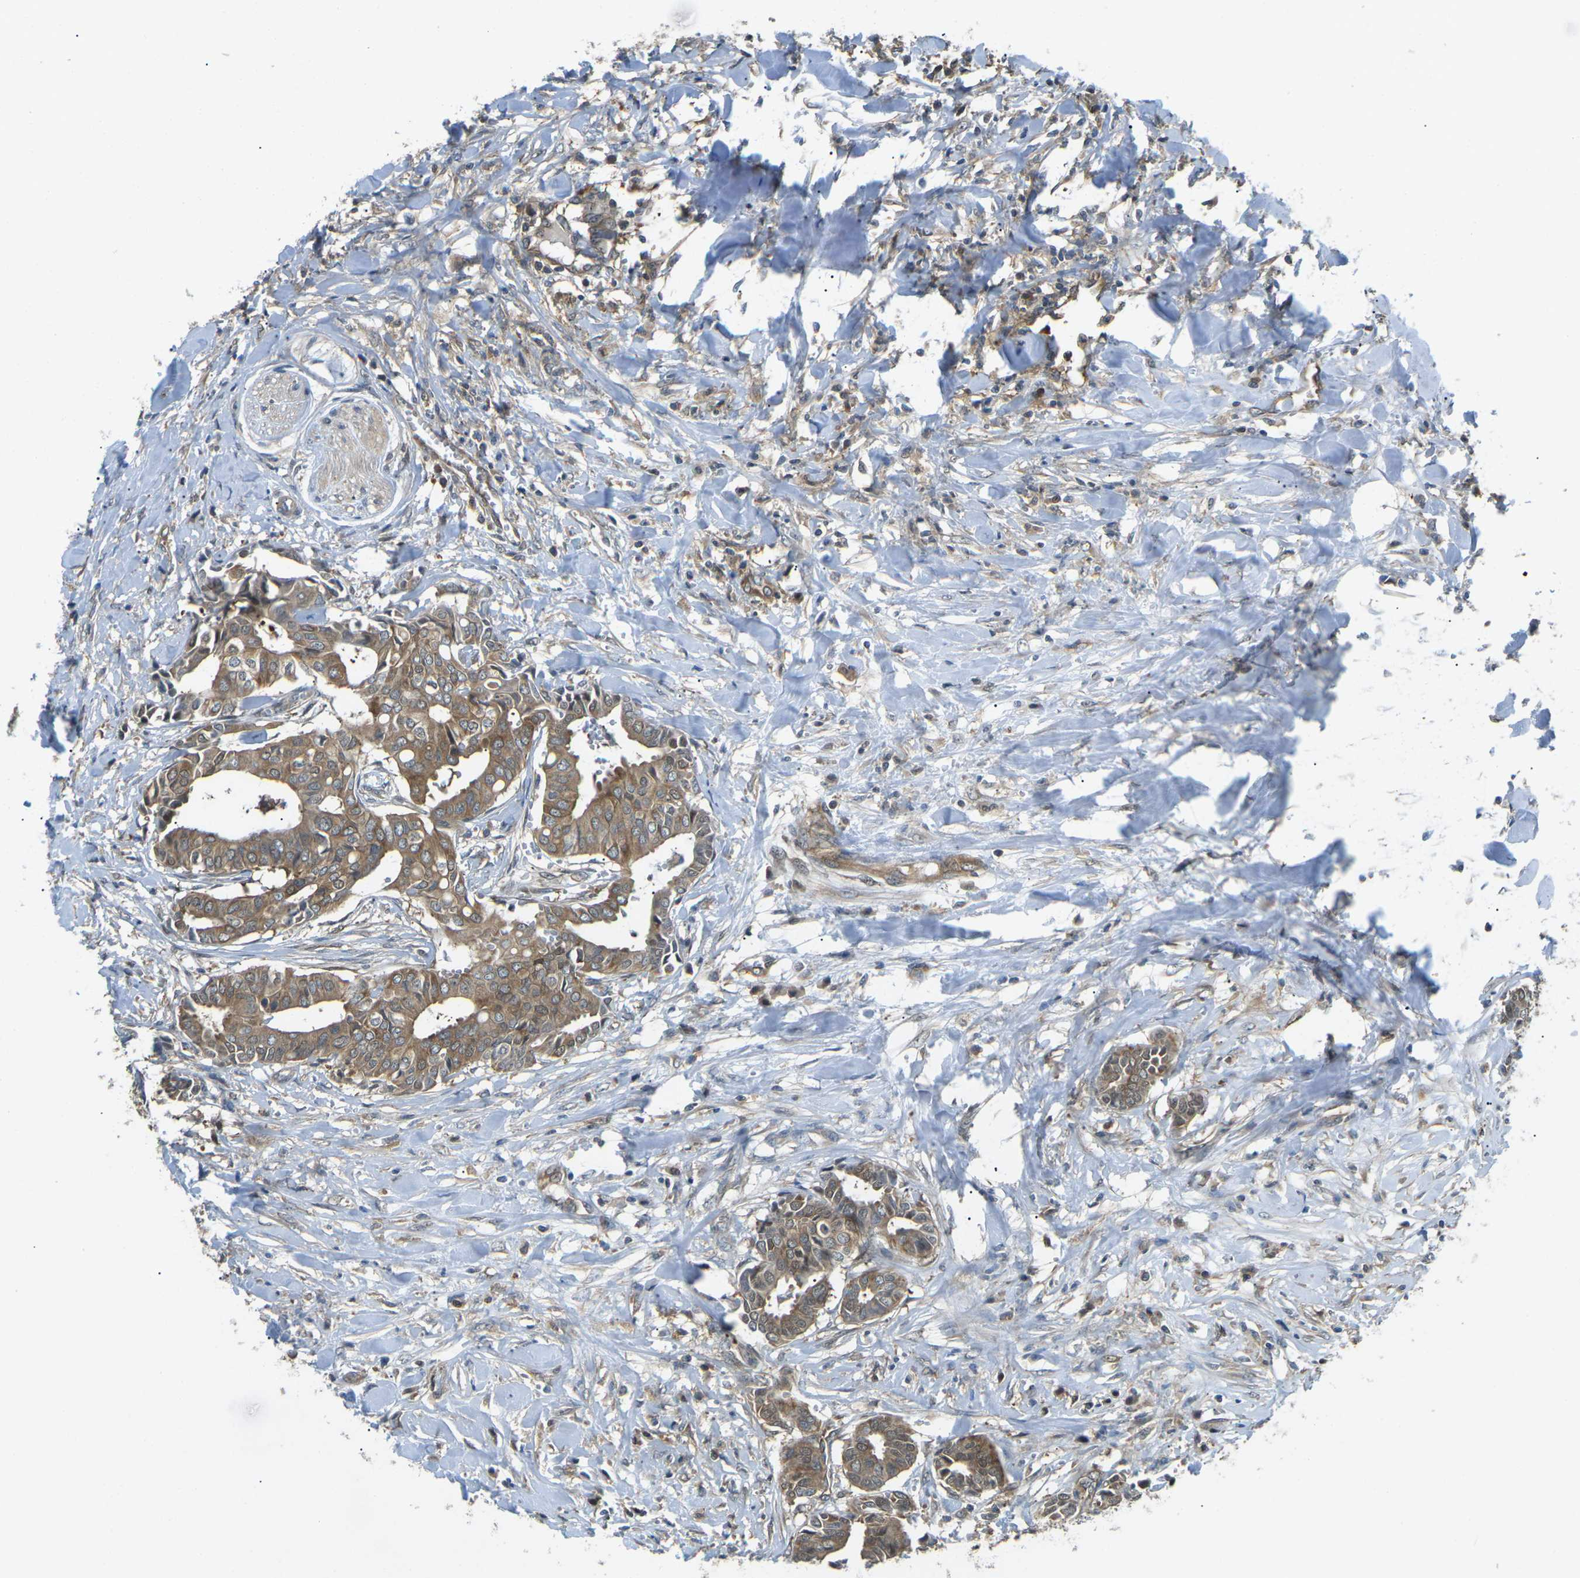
{"staining": {"intensity": "moderate", "quantity": ">75%", "location": "cytoplasmic/membranous"}, "tissue": "head and neck cancer", "cell_type": "Tumor cells", "image_type": "cancer", "snomed": [{"axis": "morphology", "description": "Adenocarcinoma, NOS"}, {"axis": "topography", "description": "Salivary gland"}, {"axis": "topography", "description": "Head-Neck"}], "caption": "IHC histopathology image of neoplastic tissue: head and neck cancer stained using immunohistochemistry demonstrates medium levels of moderate protein expression localized specifically in the cytoplasmic/membranous of tumor cells, appearing as a cytoplasmic/membranous brown color.", "gene": "PIEZO2", "patient": {"sex": "female", "age": 59}}